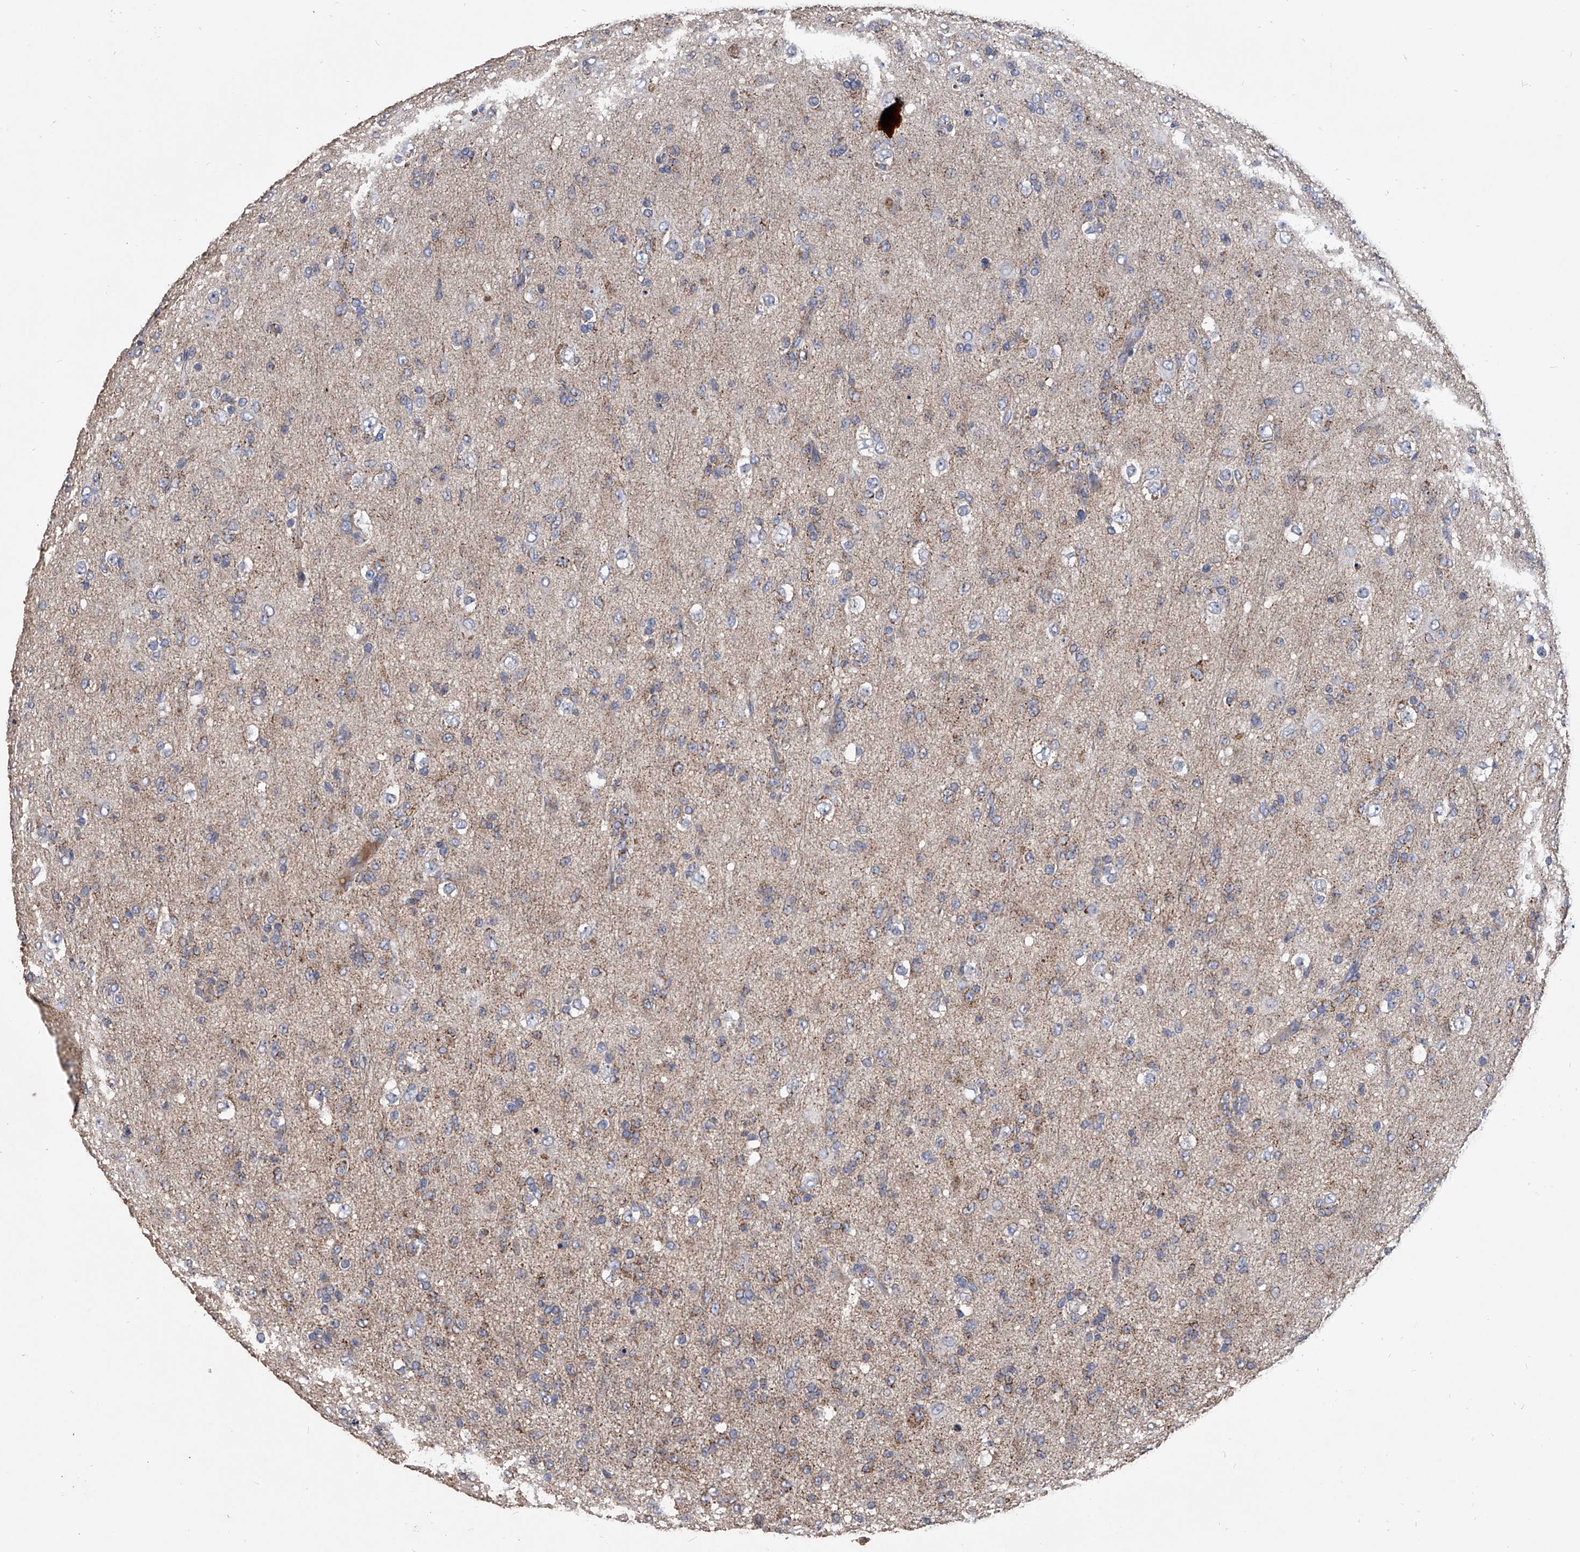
{"staining": {"intensity": "weak", "quantity": ">75%", "location": "cytoplasmic/membranous"}, "tissue": "glioma", "cell_type": "Tumor cells", "image_type": "cancer", "snomed": [{"axis": "morphology", "description": "Glioma, malignant, Low grade"}, {"axis": "topography", "description": "Brain"}], "caption": "Glioma tissue exhibits weak cytoplasmic/membranous expression in approximately >75% of tumor cells", "gene": "NRP1", "patient": {"sex": "male", "age": 65}}